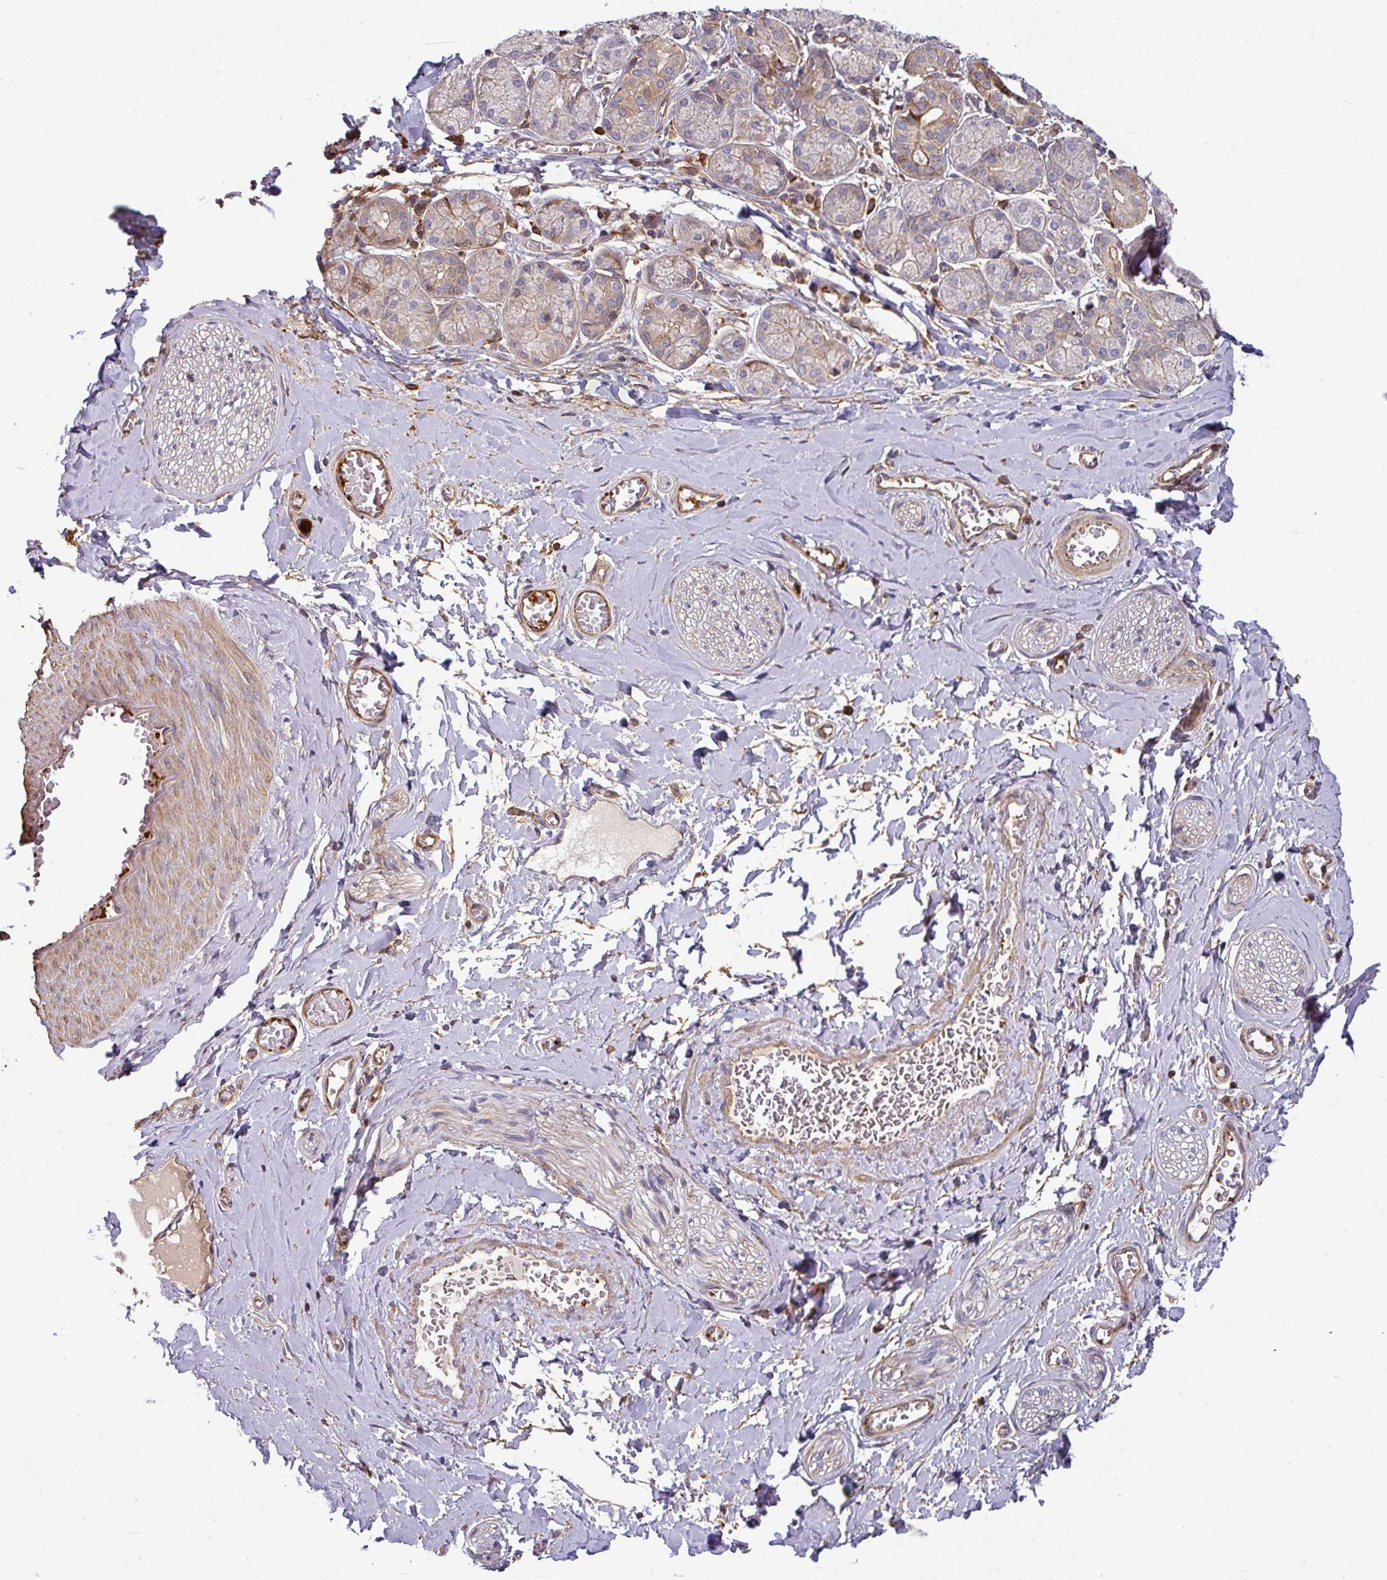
{"staining": {"intensity": "strong", "quantity": ">75%", "location": "cytoplasmic/membranous"}, "tissue": "adipose tissue", "cell_type": "Adipocytes", "image_type": "normal", "snomed": [{"axis": "morphology", "description": "Normal tissue, NOS"}, {"axis": "topography", "description": "Salivary gland"}, {"axis": "topography", "description": "Peripheral nerve tissue"}], "caption": "There is high levels of strong cytoplasmic/membranous staining in adipocytes of benign adipose tissue, as demonstrated by immunohistochemical staining (brown color).", "gene": "CASP2", "patient": {"sex": "female", "age": 24}}